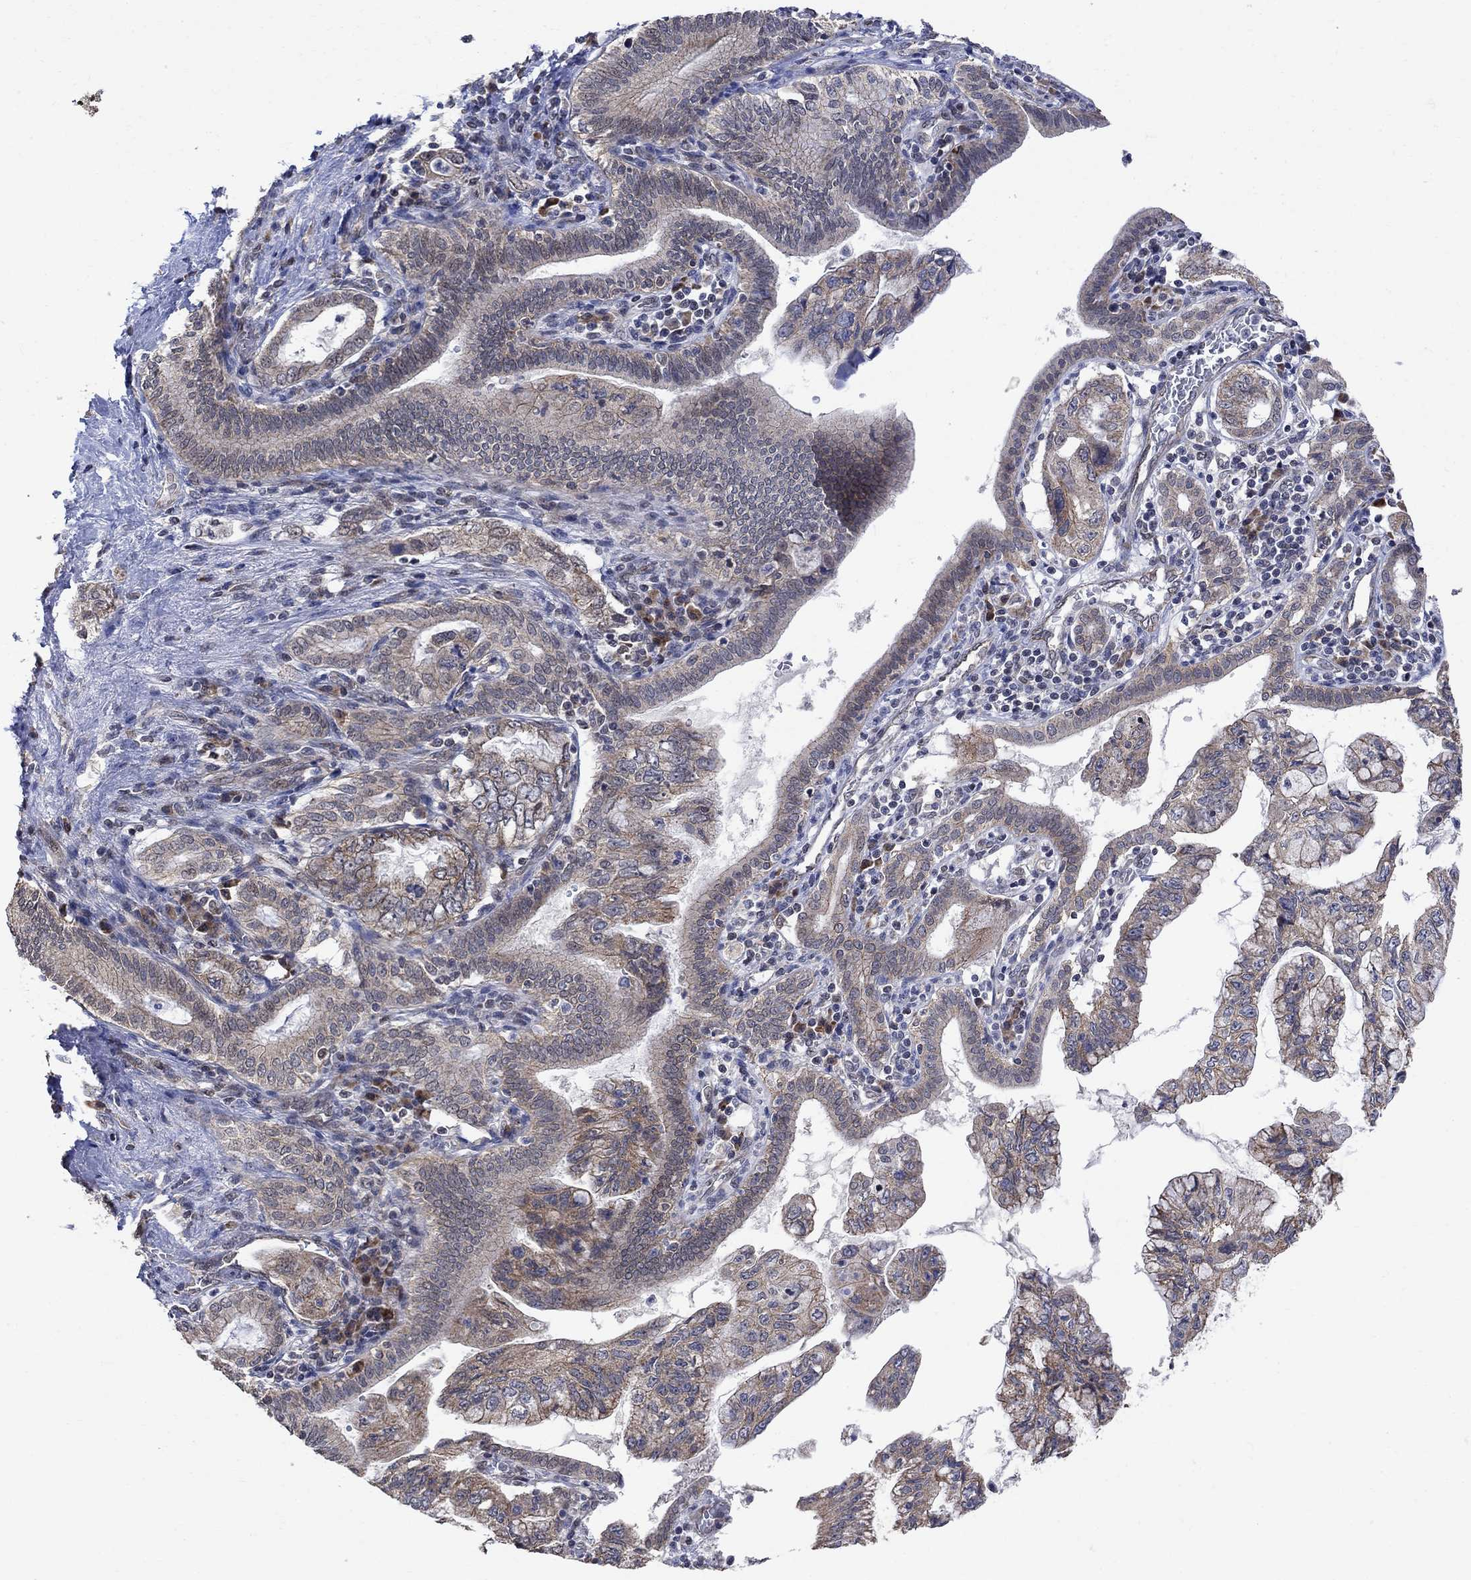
{"staining": {"intensity": "moderate", "quantity": "<25%", "location": "cytoplasmic/membranous"}, "tissue": "pancreatic cancer", "cell_type": "Tumor cells", "image_type": "cancer", "snomed": [{"axis": "morphology", "description": "Adenocarcinoma, NOS"}, {"axis": "topography", "description": "Pancreas"}], "caption": "The histopathology image demonstrates staining of pancreatic cancer (adenocarcinoma), revealing moderate cytoplasmic/membranous protein expression (brown color) within tumor cells.", "gene": "ANKRA2", "patient": {"sex": "female", "age": 73}}